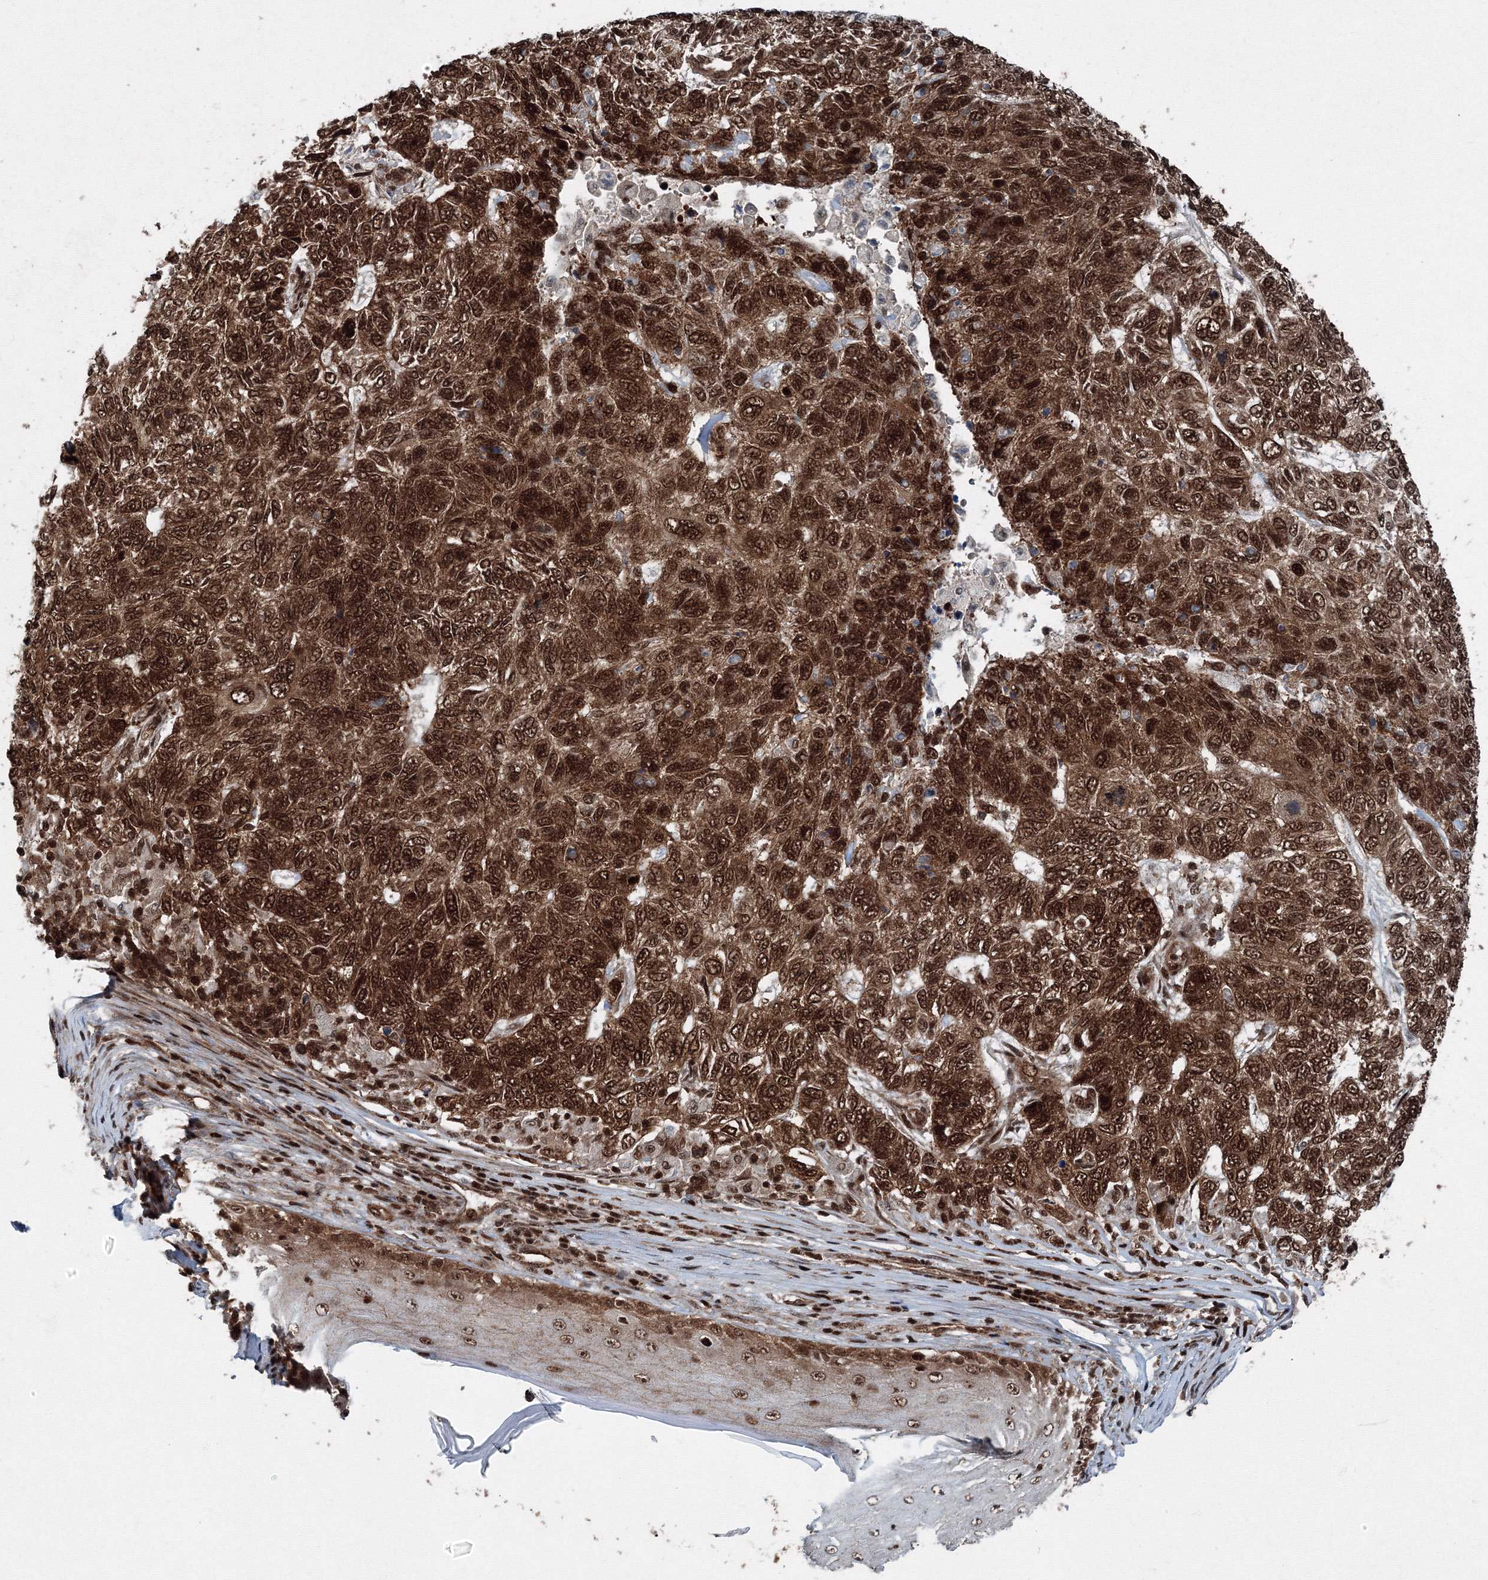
{"staining": {"intensity": "strong", "quantity": ">75%", "location": "cytoplasmic/membranous,nuclear"}, "tissue": "skin cancer", "cell_type": "Tumor cells", "image_type": "cancer", "snomed": [{"axis": "morphology", "description": "Basal cell carcinoma"}, {"axis": "topography", "description": "Skin"}], "caption": "Protein staining of skin basal cell carcinoma tissue demonstrates strong cytoplasmic/membranous and nuclear expression in approximately >75% of tumor cells.", "gene": "SNRPC", "patient": {"sex": "female", "age": 65}}